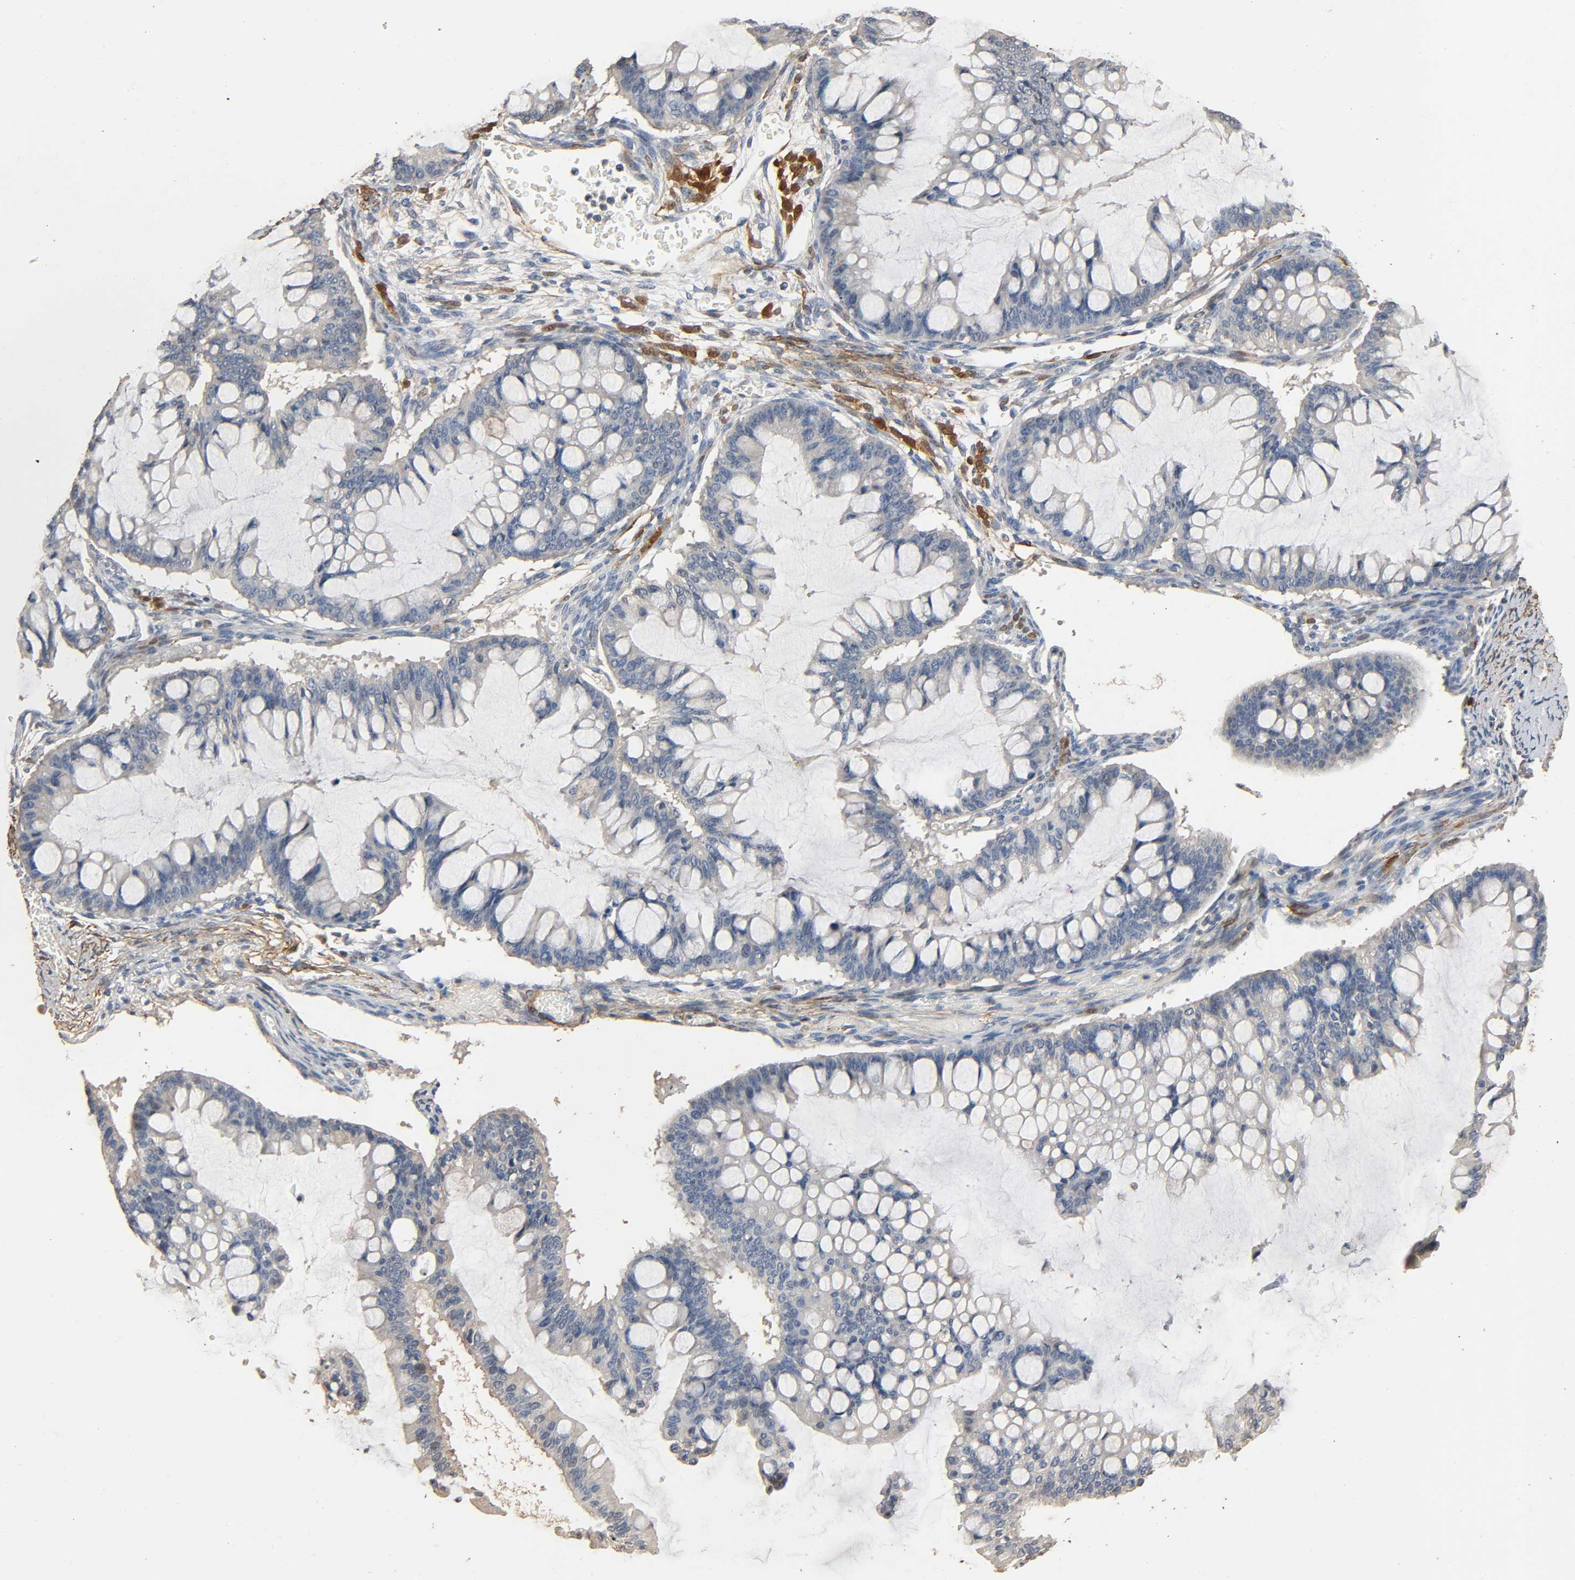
{"staining": {"intensity": "weak", "quantity": "25%-75%", "location": "cytoplasmic/membranous"}, "tissue": "ovarian cancer", "cell_type": "Tumor cells", "image_type": "cancer", "snomed": [{"axis": "morphology", "description": "Cystadenocarcinoma, mucinous, NOS"}, {"axis": "topography", "description": "Ovary"}], "caption": "Weak cytoplasmic/membranous positivity for a protein is present in approximately 25%-75% of tumor cells of ovarian mucinous cystadenocarcinoma using immunohistochemistry.", "gene": "GSTA3", "patient": {"sex": "female", "age": 73}}